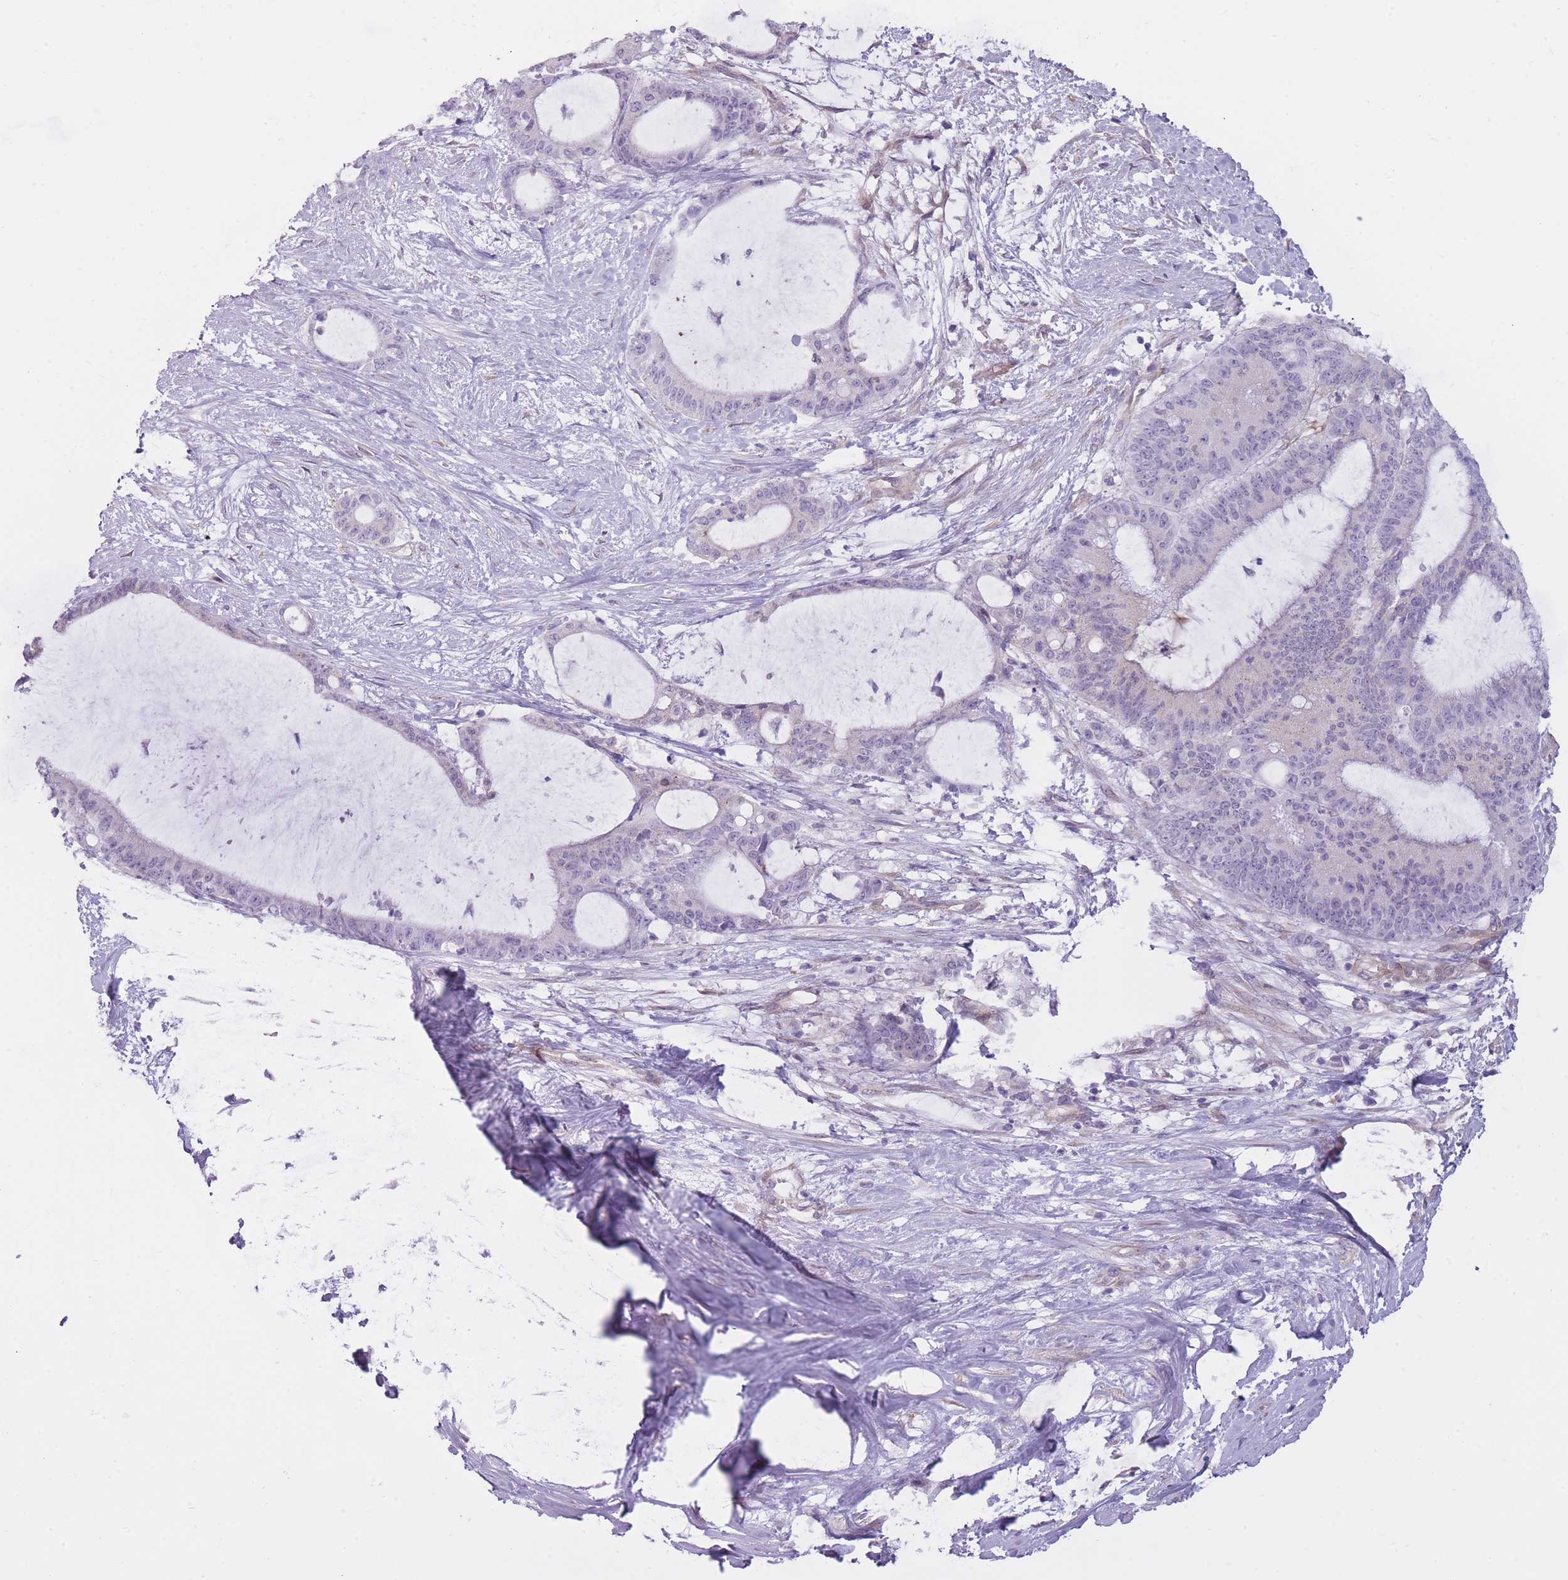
{"staining": {"intensity": "negative", "quantity": "none", "location": "none"}, "tissue": "liver cancer", "cell_type": "Tumor cells", "image_type": "cancer", "snomed": [{"axis": "morphology", "description": "Normal tissue, NOS"}, {"axis": "morphology", "description": "Cholangiocarcinoma"}, {"axis": "topography", "description": "Liver"}, {"axis": "topography", "description": "Peripheral nerve tissue"}], "caption": "DAB (3,3'-diaminobenzidine) immunohistochemical staining of human liver cancer (cholangiocarcinoma) demonstrates no significant positivity in tumor cells. (Brightfield microscopy of DAB IHC at high magnification).", "gene": "PGRMC2", "patient": {"sex": "female", "age": 73}}